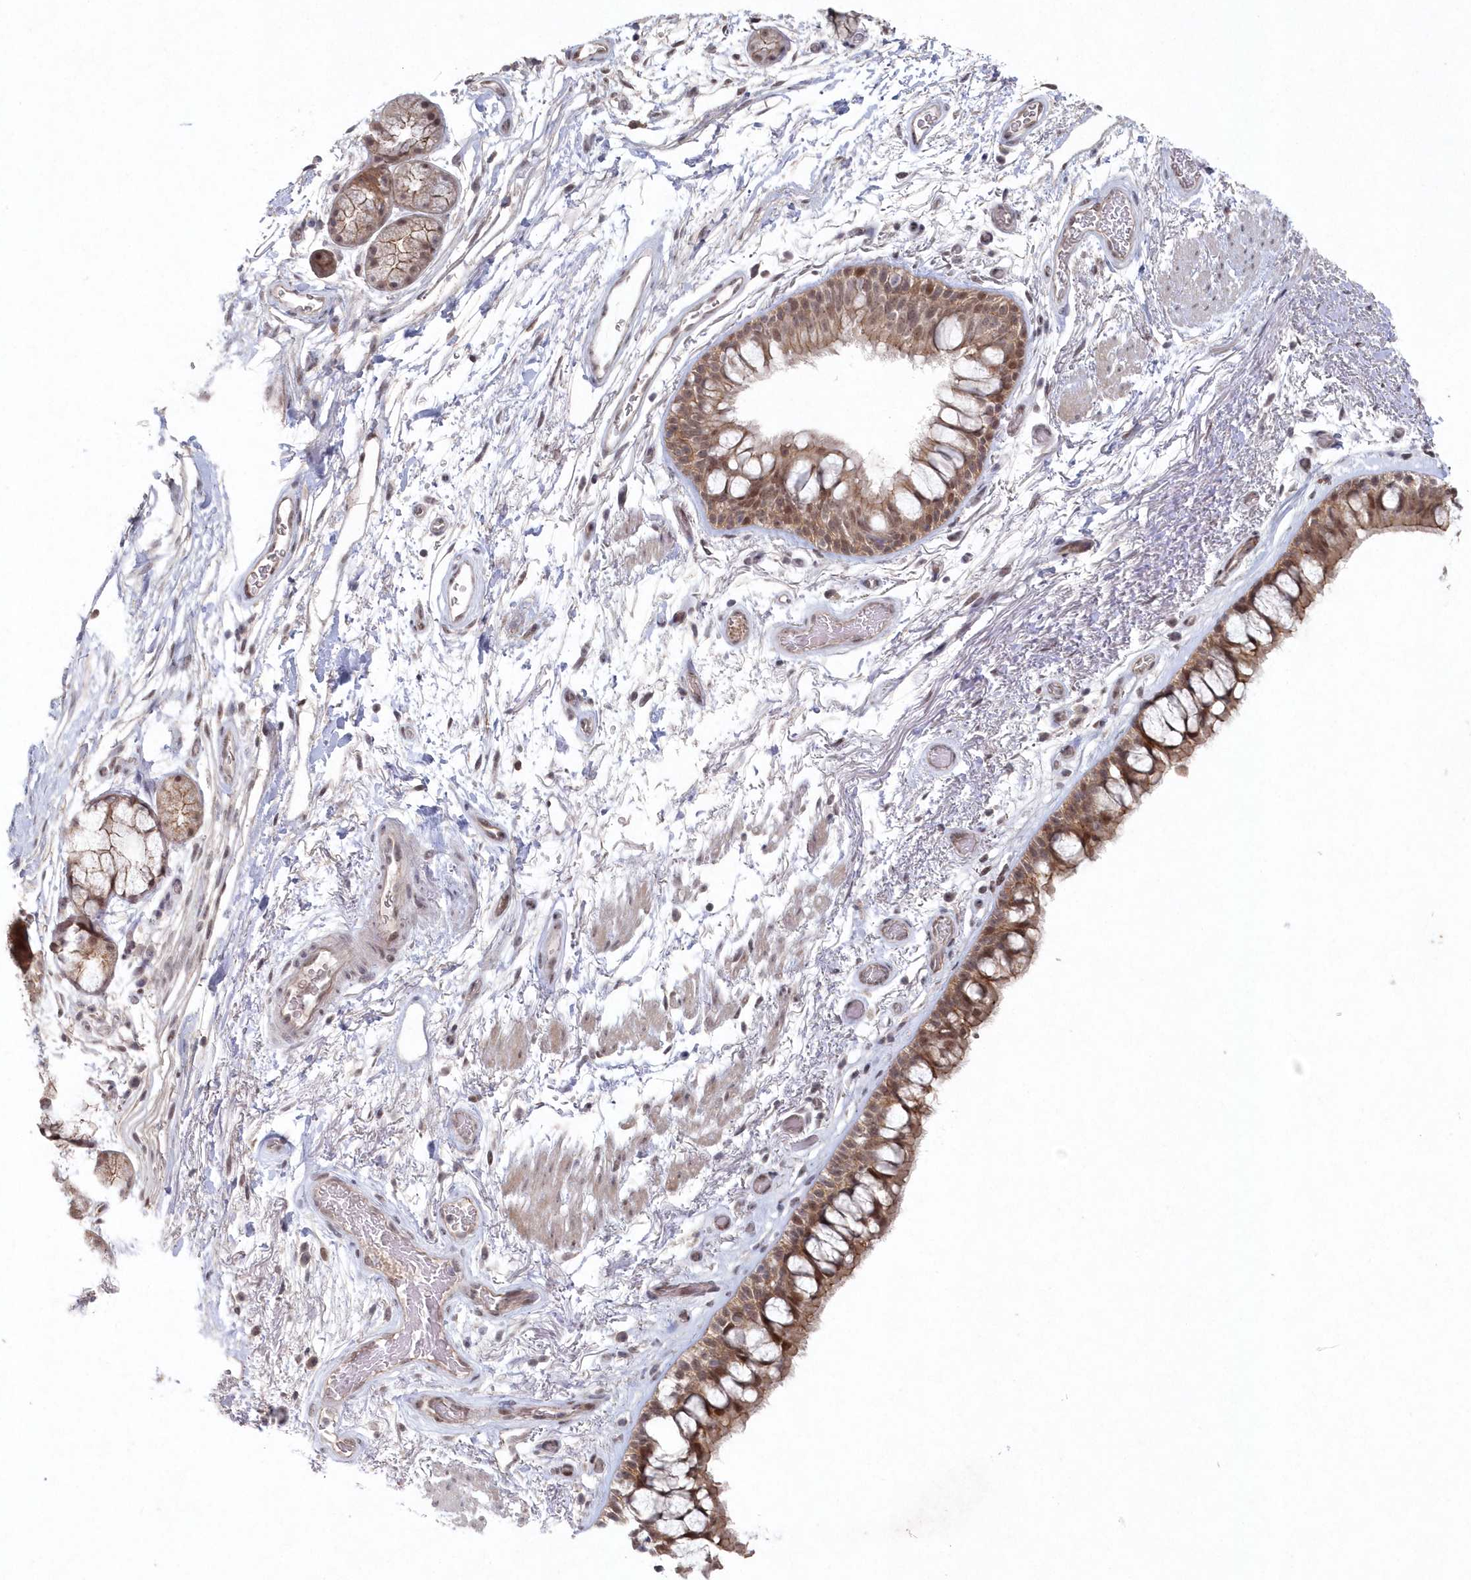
{"staining": {"intensity": "moderate", "quantity": ">75%", "location": "cytoplasmic/membranous"}, "tissue": "bronchus", "cell_type": "Respiratory epithelial cells", "image_type": "normal", "snomed": [{"axis": "morphology", "description": "Normal tissue, NOS"}, {"axis": "topography", "description": "Bronchus"}], "caption": "DAB immunohistochemical staining of normal human bronchus shows moderate cytoplasmic/membranous protein positivity in about >75% of respiratory epithelial cells.", "gene": "VSIG2", "patient": {"sex": "male", "age": 65}}